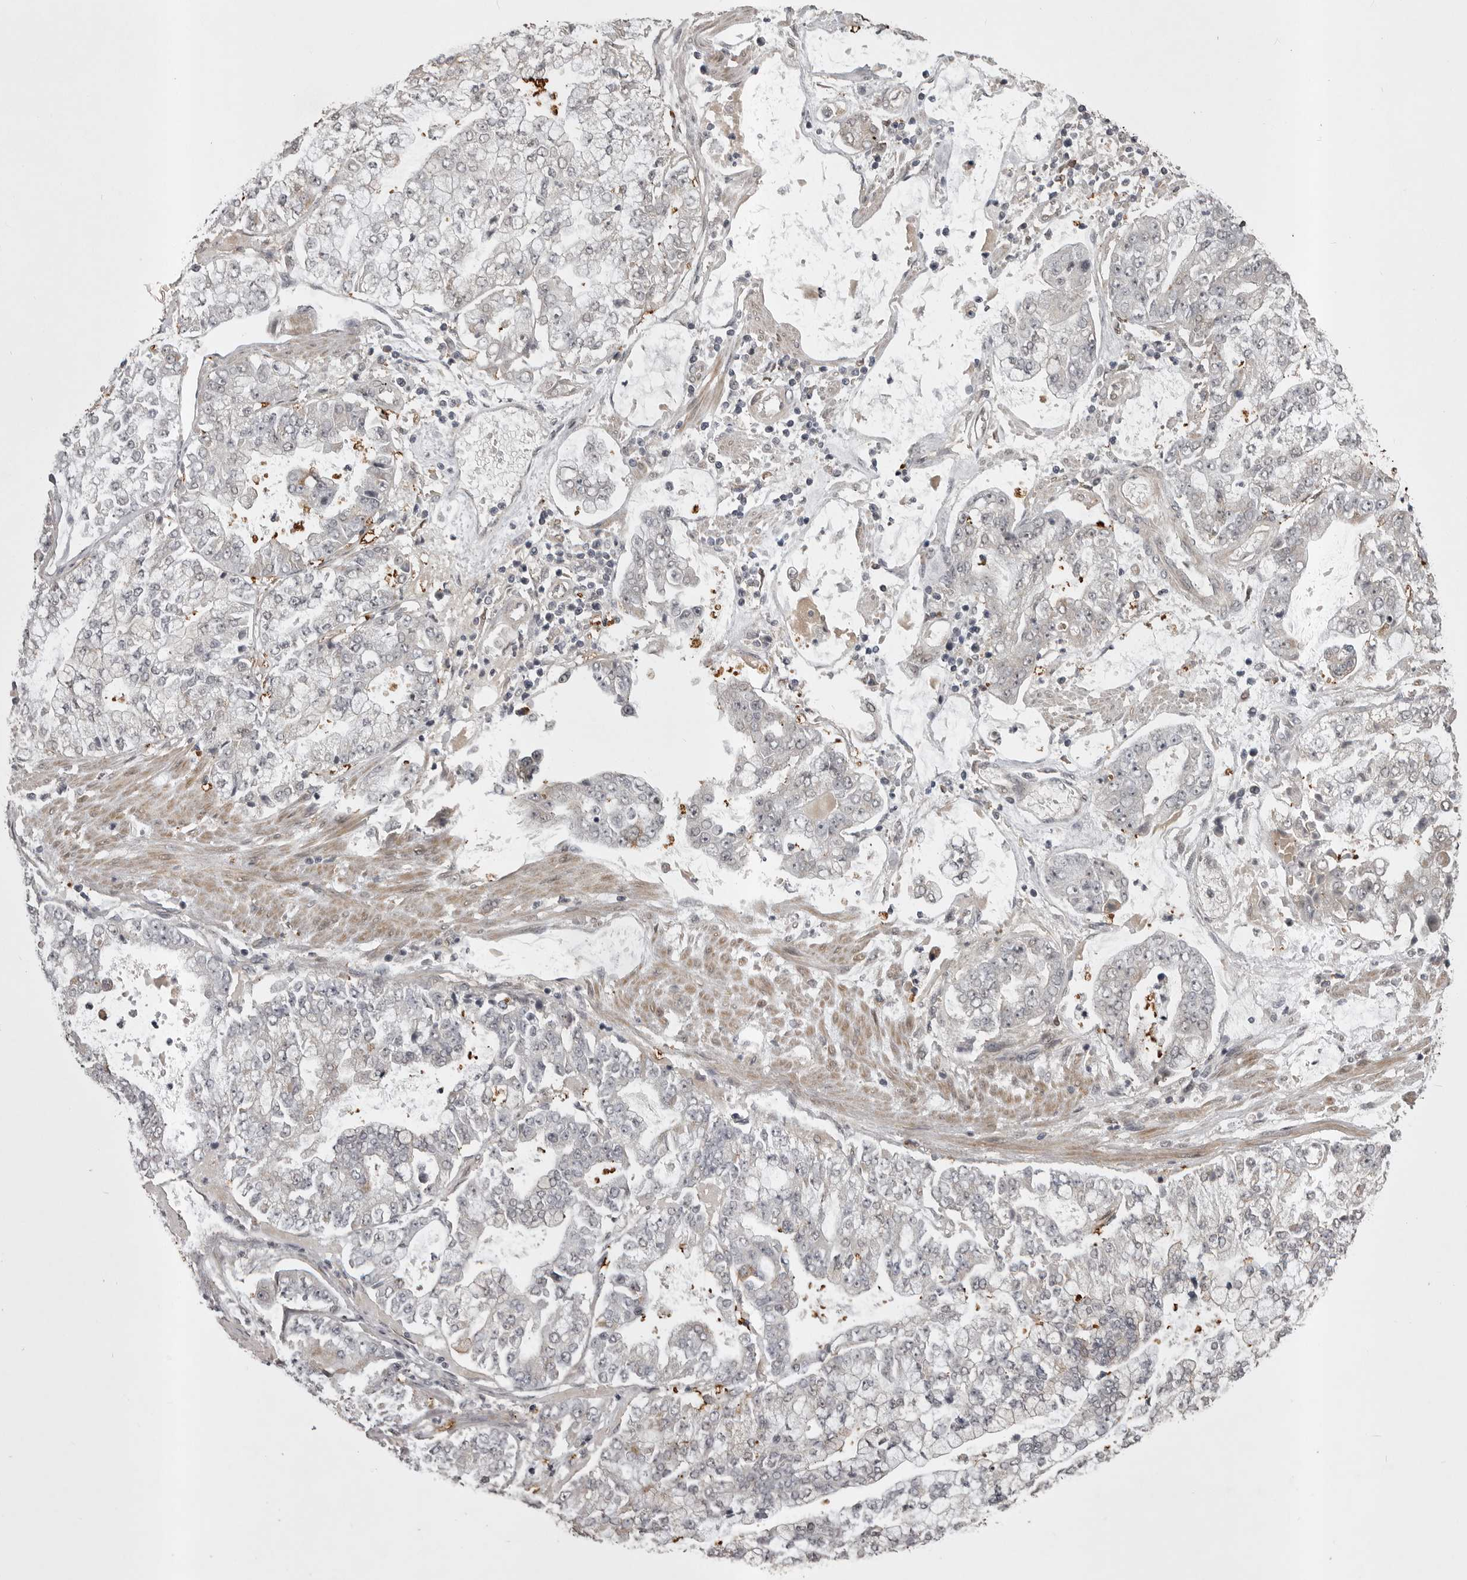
{"staining": {"intensity": "negative", "quantity": "none", "location": "none"}, "tissue": "stomach cancer", "cell_type": "Tumor cells", "image_type": "cancer", "snomed": [{"axis": "morphology", "description": "Adenocarcinoma, NOS"}, {"axis": "topography", "description": "Stomach"}], "caption": "Tumor cells are negative for protein expression in human stomach cancer. (Stains: DAB (3,3'-diaminobenzidine) IHC with hematoxylin counter stain, Microscopy: brightfield microscopy at high magnification).", "gene": "SNX16", "patient": {"sex": "male", "age": 76}}